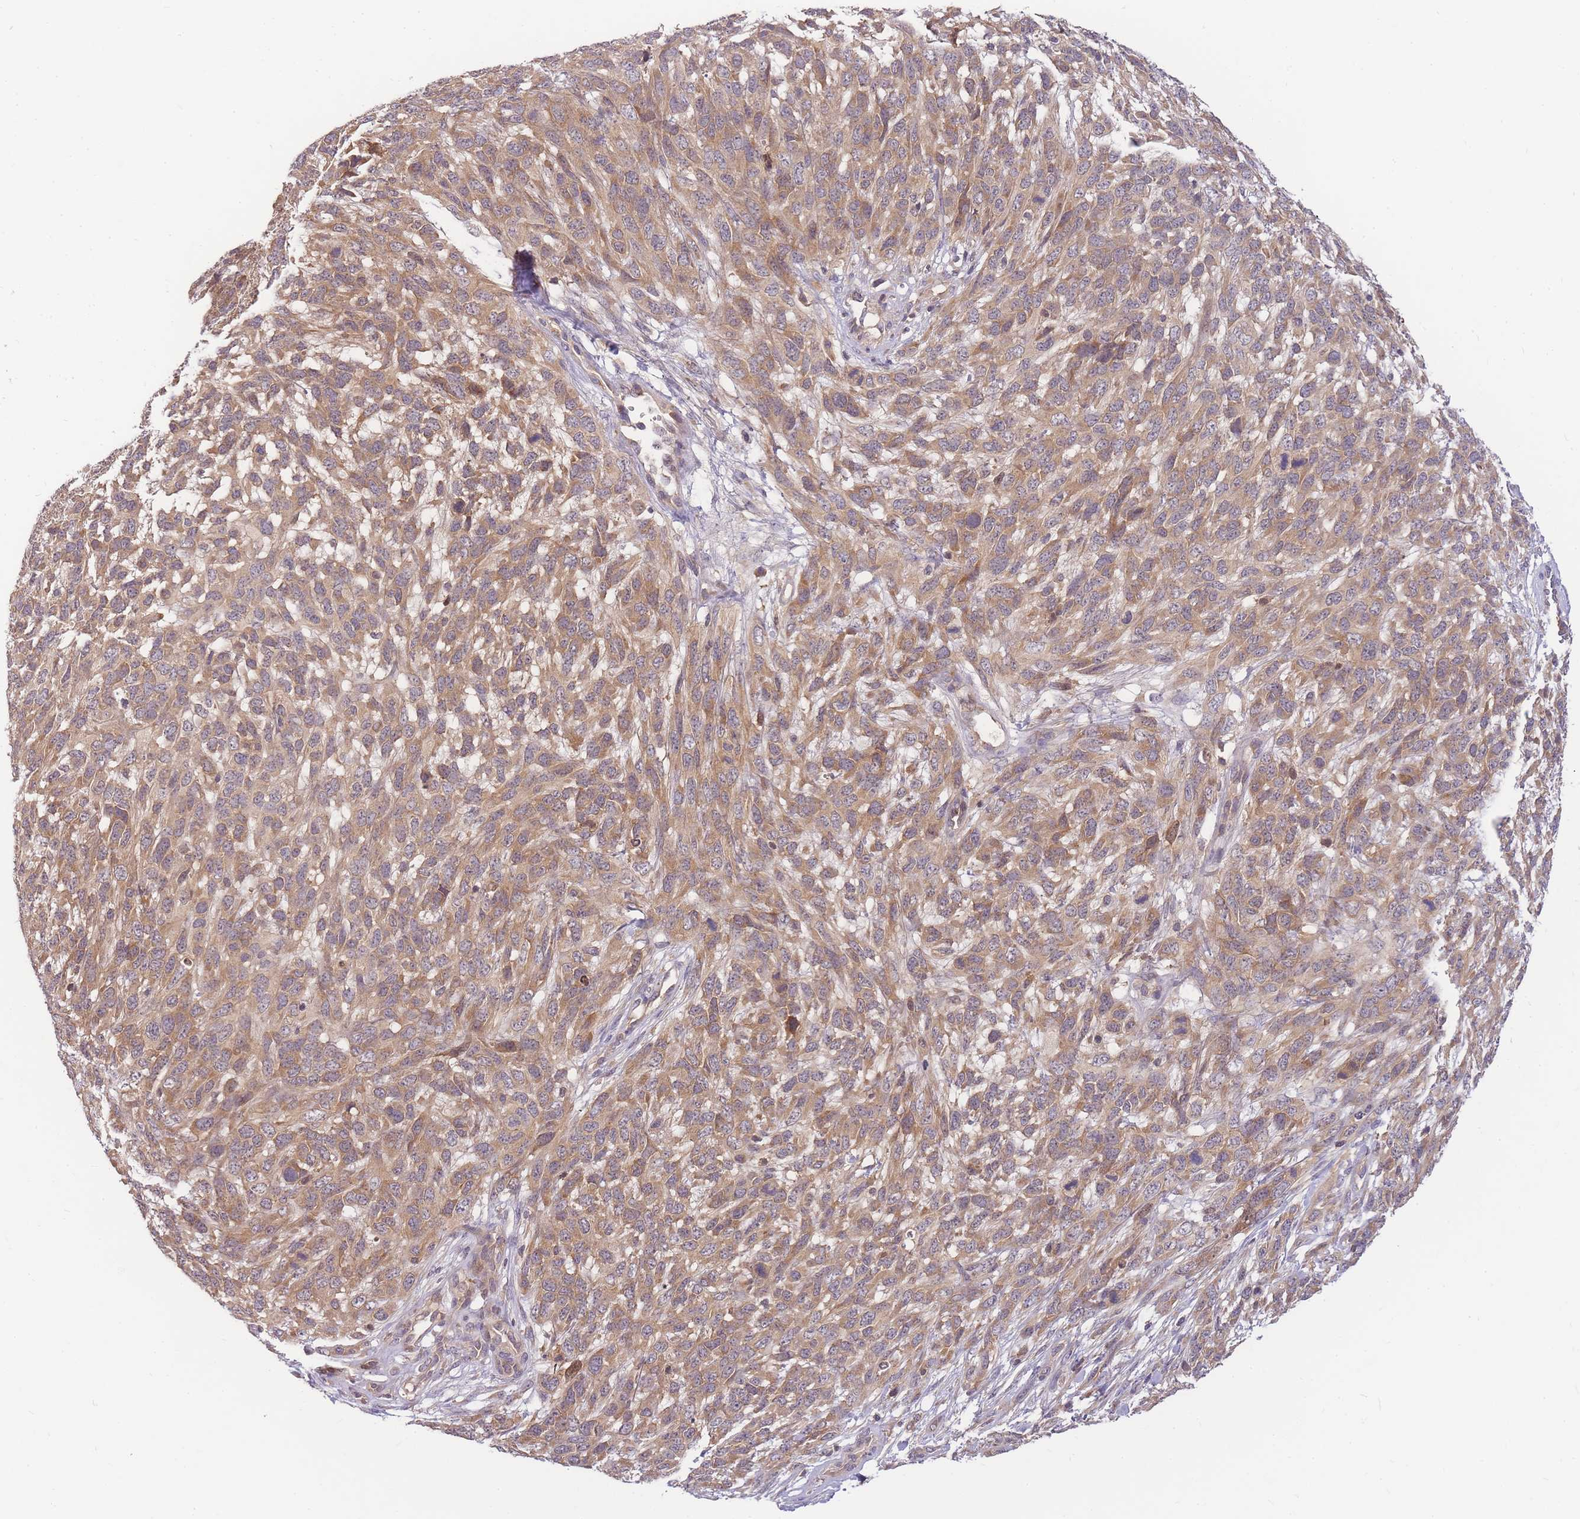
{"staining": {"intensity": "moderate", "quantity": ">75%", "location": "cytoplasmic/membranous"}, "tissue": "melanoma", "cell_type": "Tumor cells", "image_type": "cancer", "snomed": [{"axis": "morphology", "description": "Normal morphology"}, {"axis": "morphology", "description": "Malignant melanoma, NOS"}, {"axis": "topography", "description": "Skin"}], "caption": "A photomicrograph showing moderate cytoplasmic/membranous expression in about >75% of tumor cells in malignant melanoma, as visualized by brown immunohistochemical staining.", "gene": "ZNF577", "patient": {"sex": "female", "age": 72}}